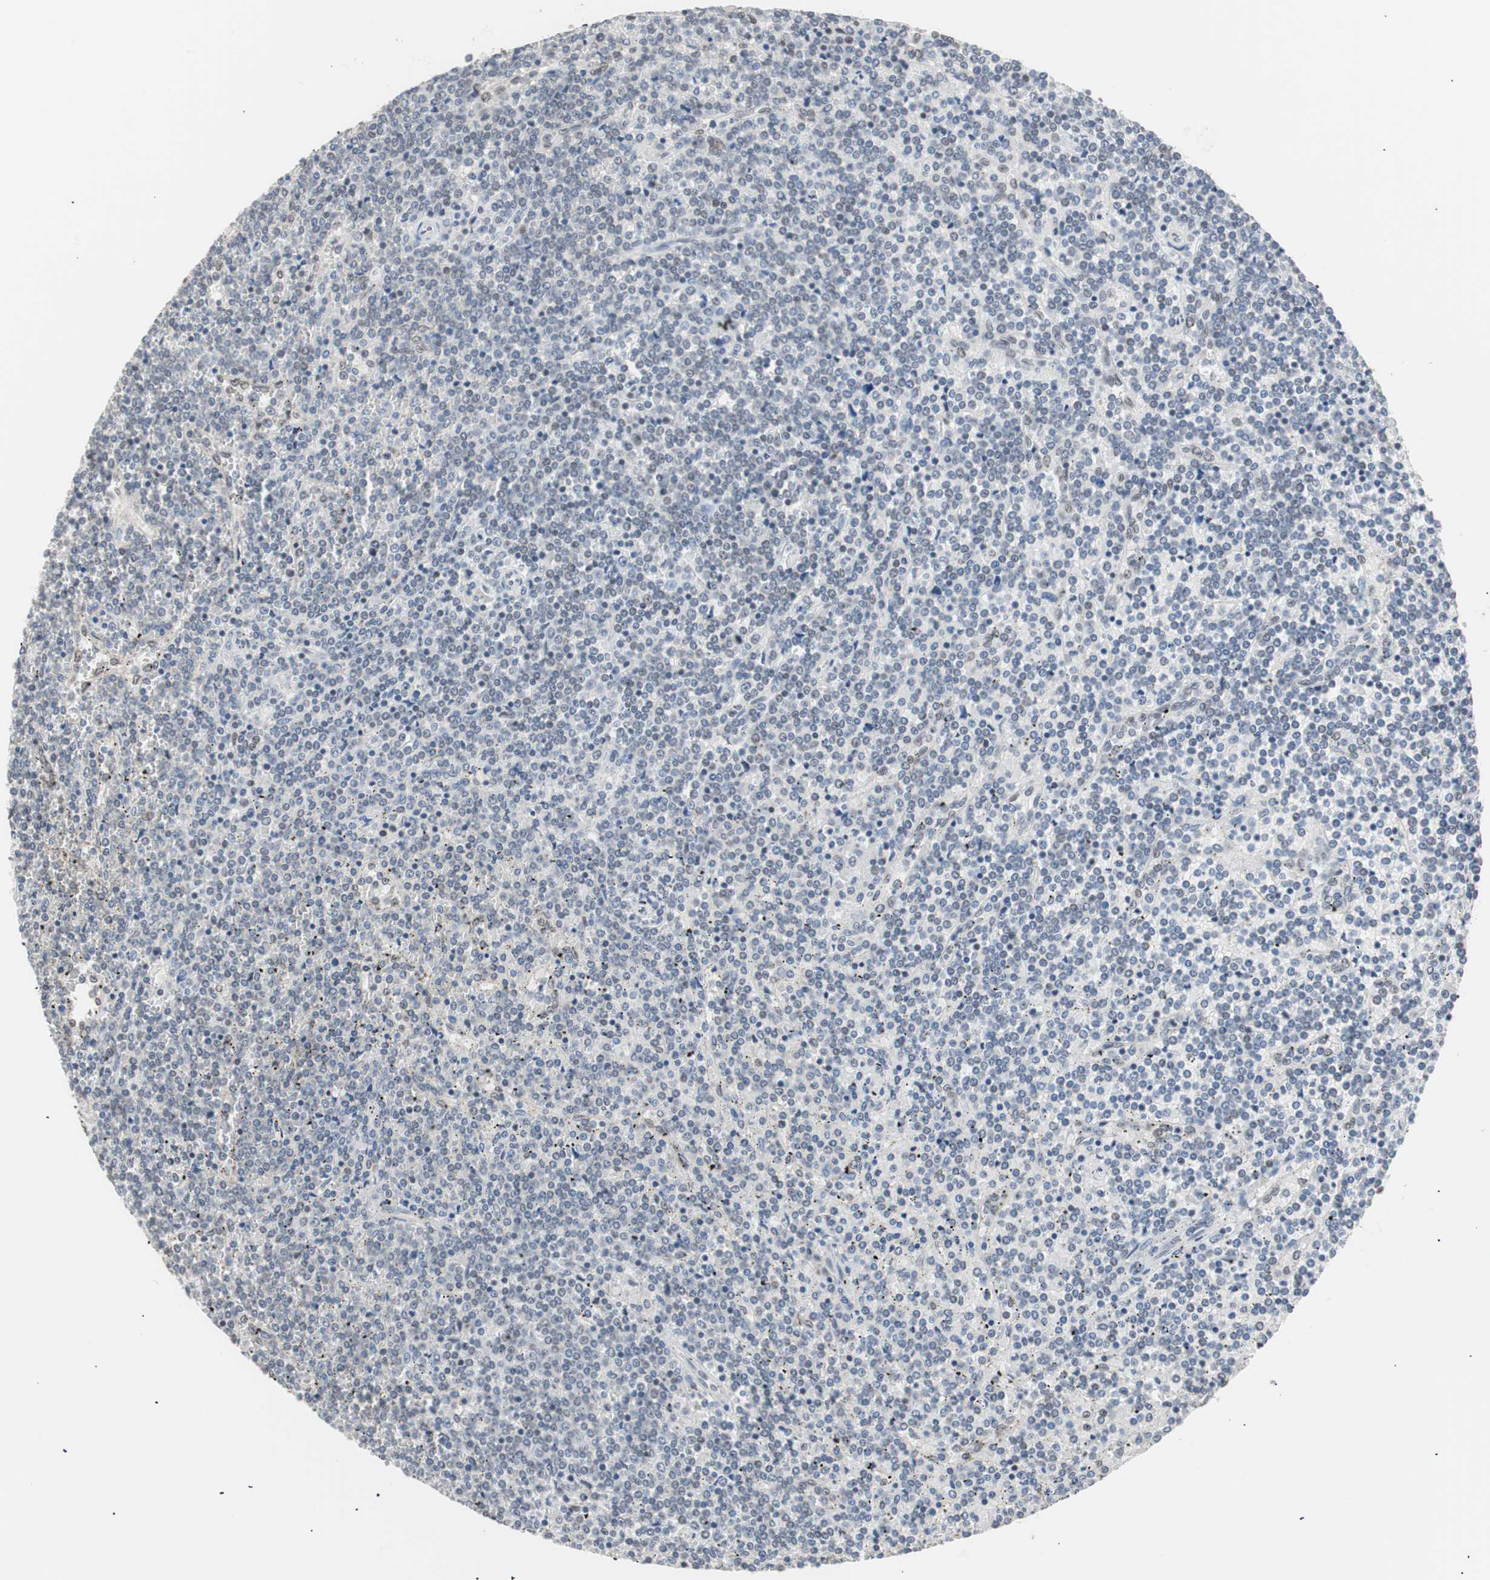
{"staining": {"intensity": "negative", "quantity": "none", "location": "none"}, "tissue": "lymphoma", "cell_type": "Tumor cells", "image_type": "cancer", "snomed": [{"axis": "morphology", "description": "Malignant lymphoma, non-Hodgkin's type, Low grade"}, {"axis": "topography", "description": "Spleen"}], "caption": "Protein analysis of malignant lymphoma, non-Hodgkin's type (low-grade) demonstrates no significant expression in tumor cells.", "gene": "LIG3", "patient": {"sex": "female", "age": 19}}